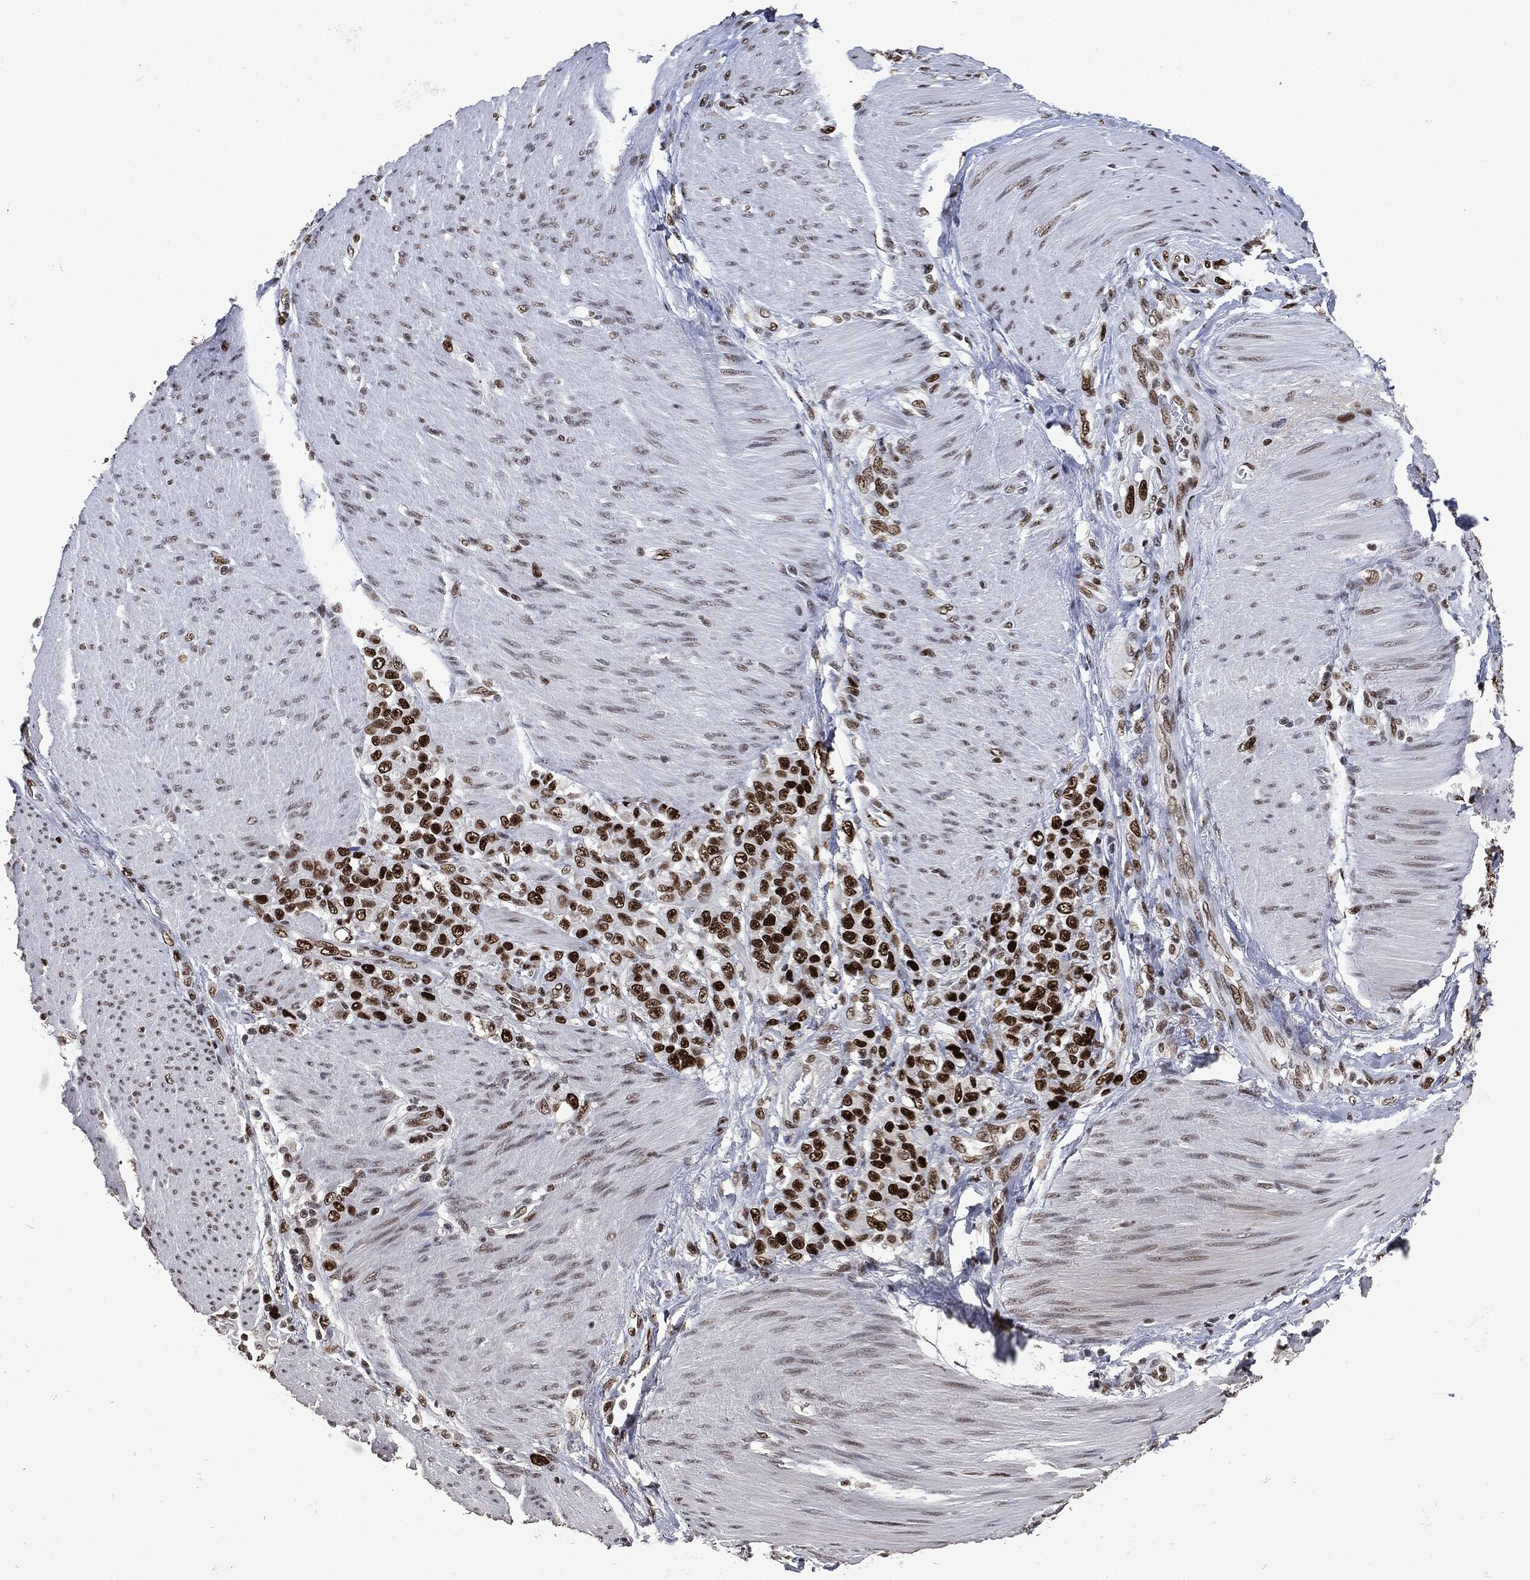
{"staining": {"intensity": "strong", "quantity": ">75%", "location": "nuclear"}, "tissue": "stomach cancer", "cell_type": "Tumor cells", "image_type": "cancer", "snomed": [{"axis": "morphology", "description": "Adenocarcinoma, NOS"}, {"axis": "topography", "description": "Stomach"}], "caption": "This is an image of immunohistochemistry staining of stomach cancer, which shows strong expression in the nuclear of tumor cells.", "gene": "MSH2", "patient": {"sex": "female", "age": 79}}